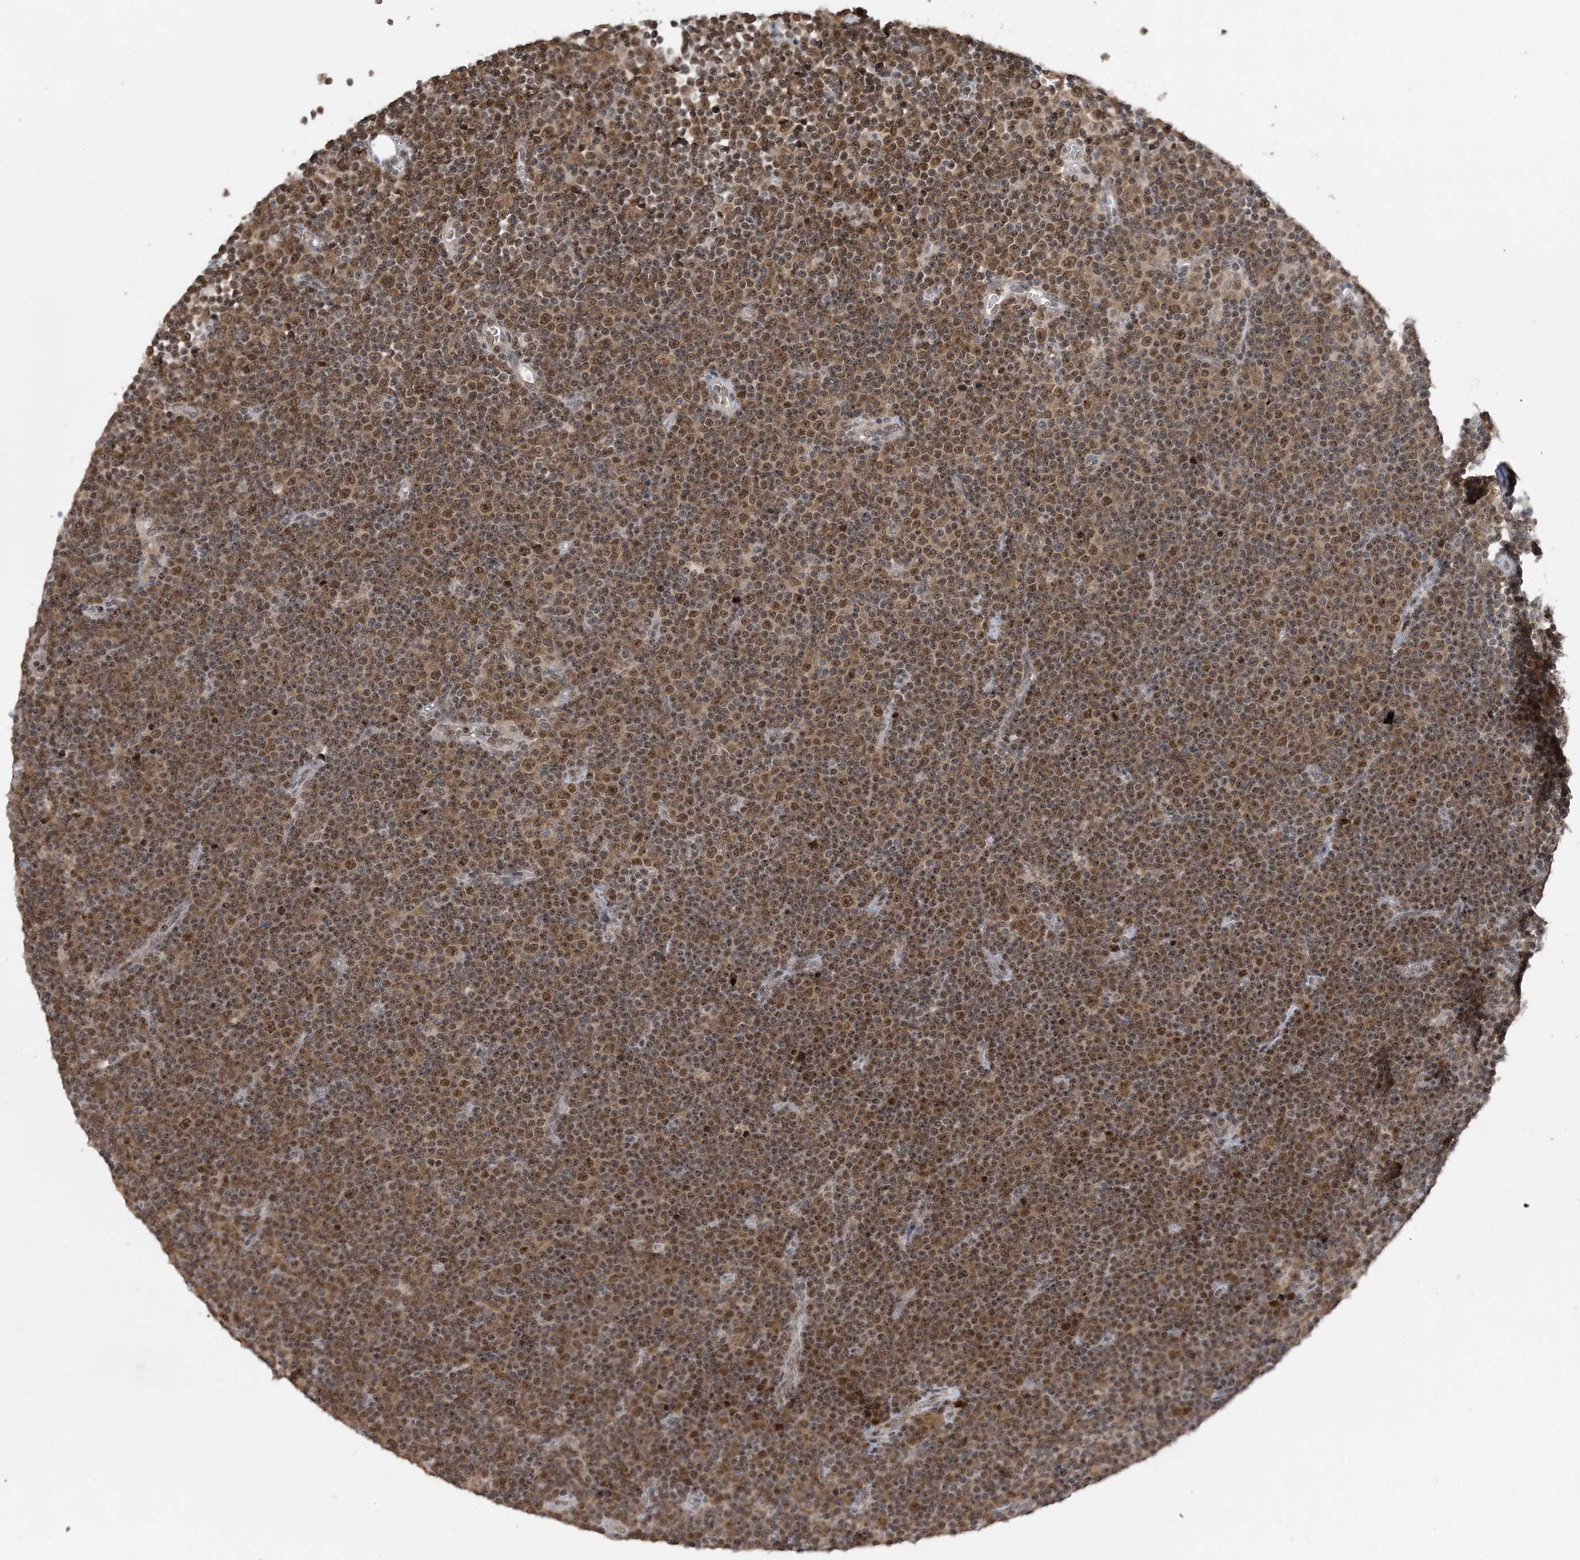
{"staining": {"intensity": "moderate", "quantity": ">75%", "location": "nuclear"}, "tissue": "lymphoma", "cell_type": "Tumor cells", "image_type": "cancer", "snomed": [{"axis": "morphology", "description": "Malignant lymphoma, non-Hodgkin's type, Low grade"}, {"axis": "topography", "description": "Lymph node"}], "caption": "A histopathology image of lymphoma stained for a protein displays moderate nuclear brown staining in tumor cells. The protein is stained brown, and the nuclei are stained in blue (DAB (3,3'-diaminobenzidine) IHC with brightfield microscopy, high magnification).", "gene": "ACYP2", "patient": {"sex": "female", "age": 67}}